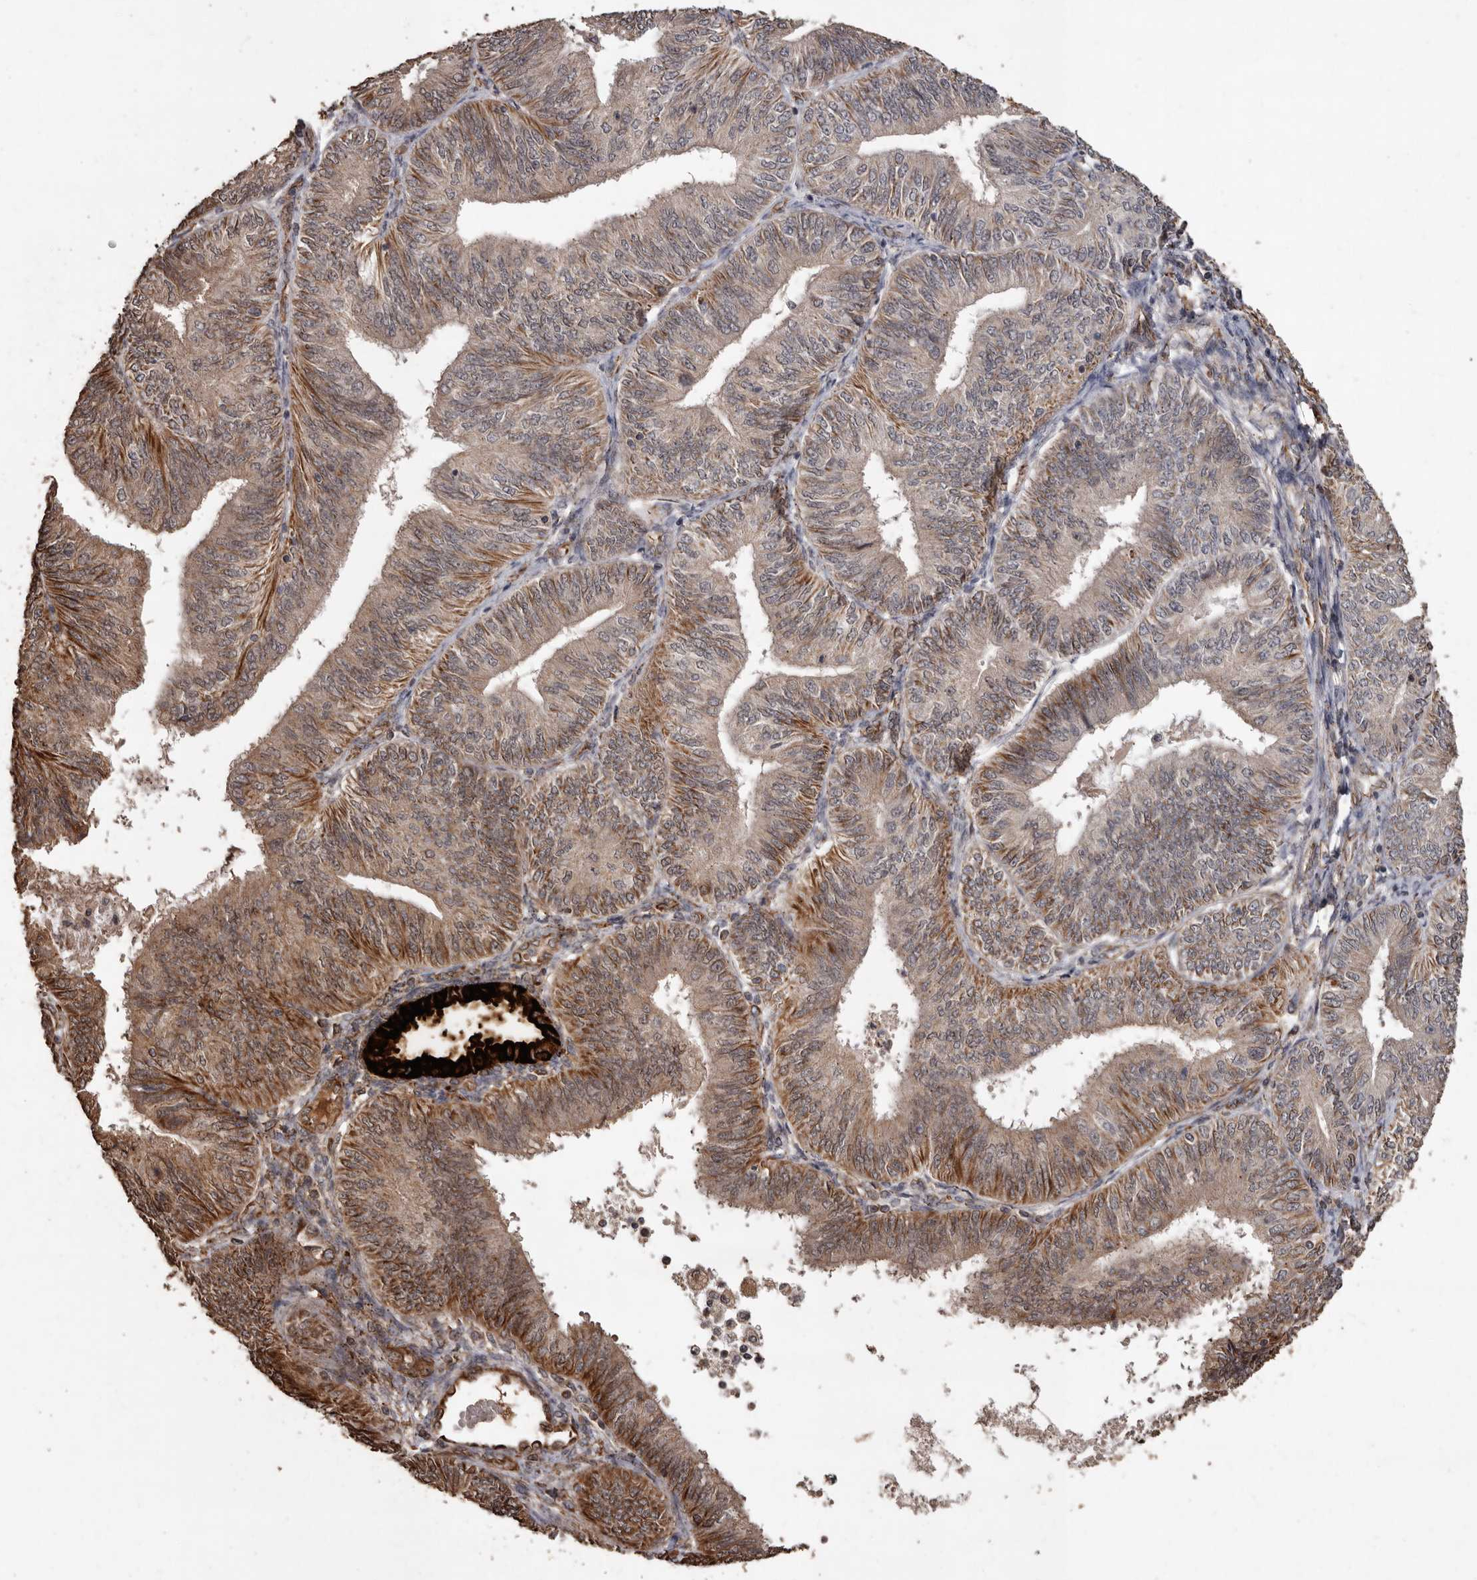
{"staining": {"intensity": "moderate", "quantity": "25%-75%", "location": "cytoplasmic/membranous,nuclear"}, "tissue": "endometrial cancer", "cell_type": "Tumor cells", "image_type": "cancer", "snomed": [{"axis": "morphology", "description": "Adenocarcinoma, NOS"}, {"axis": "topography", "description": "Endometrium"}], "caption": "Endometrial adenocarcinoma tissue exhibits moderate cytoplasmic/membranous and nuclear staining in approximately 25%-75% of tumor cells Ihc stains the protein of interest in brown and the nuclei are stained blue.", "gene": "BRAT1", "patient": {"sex": "female", "age": 58}}